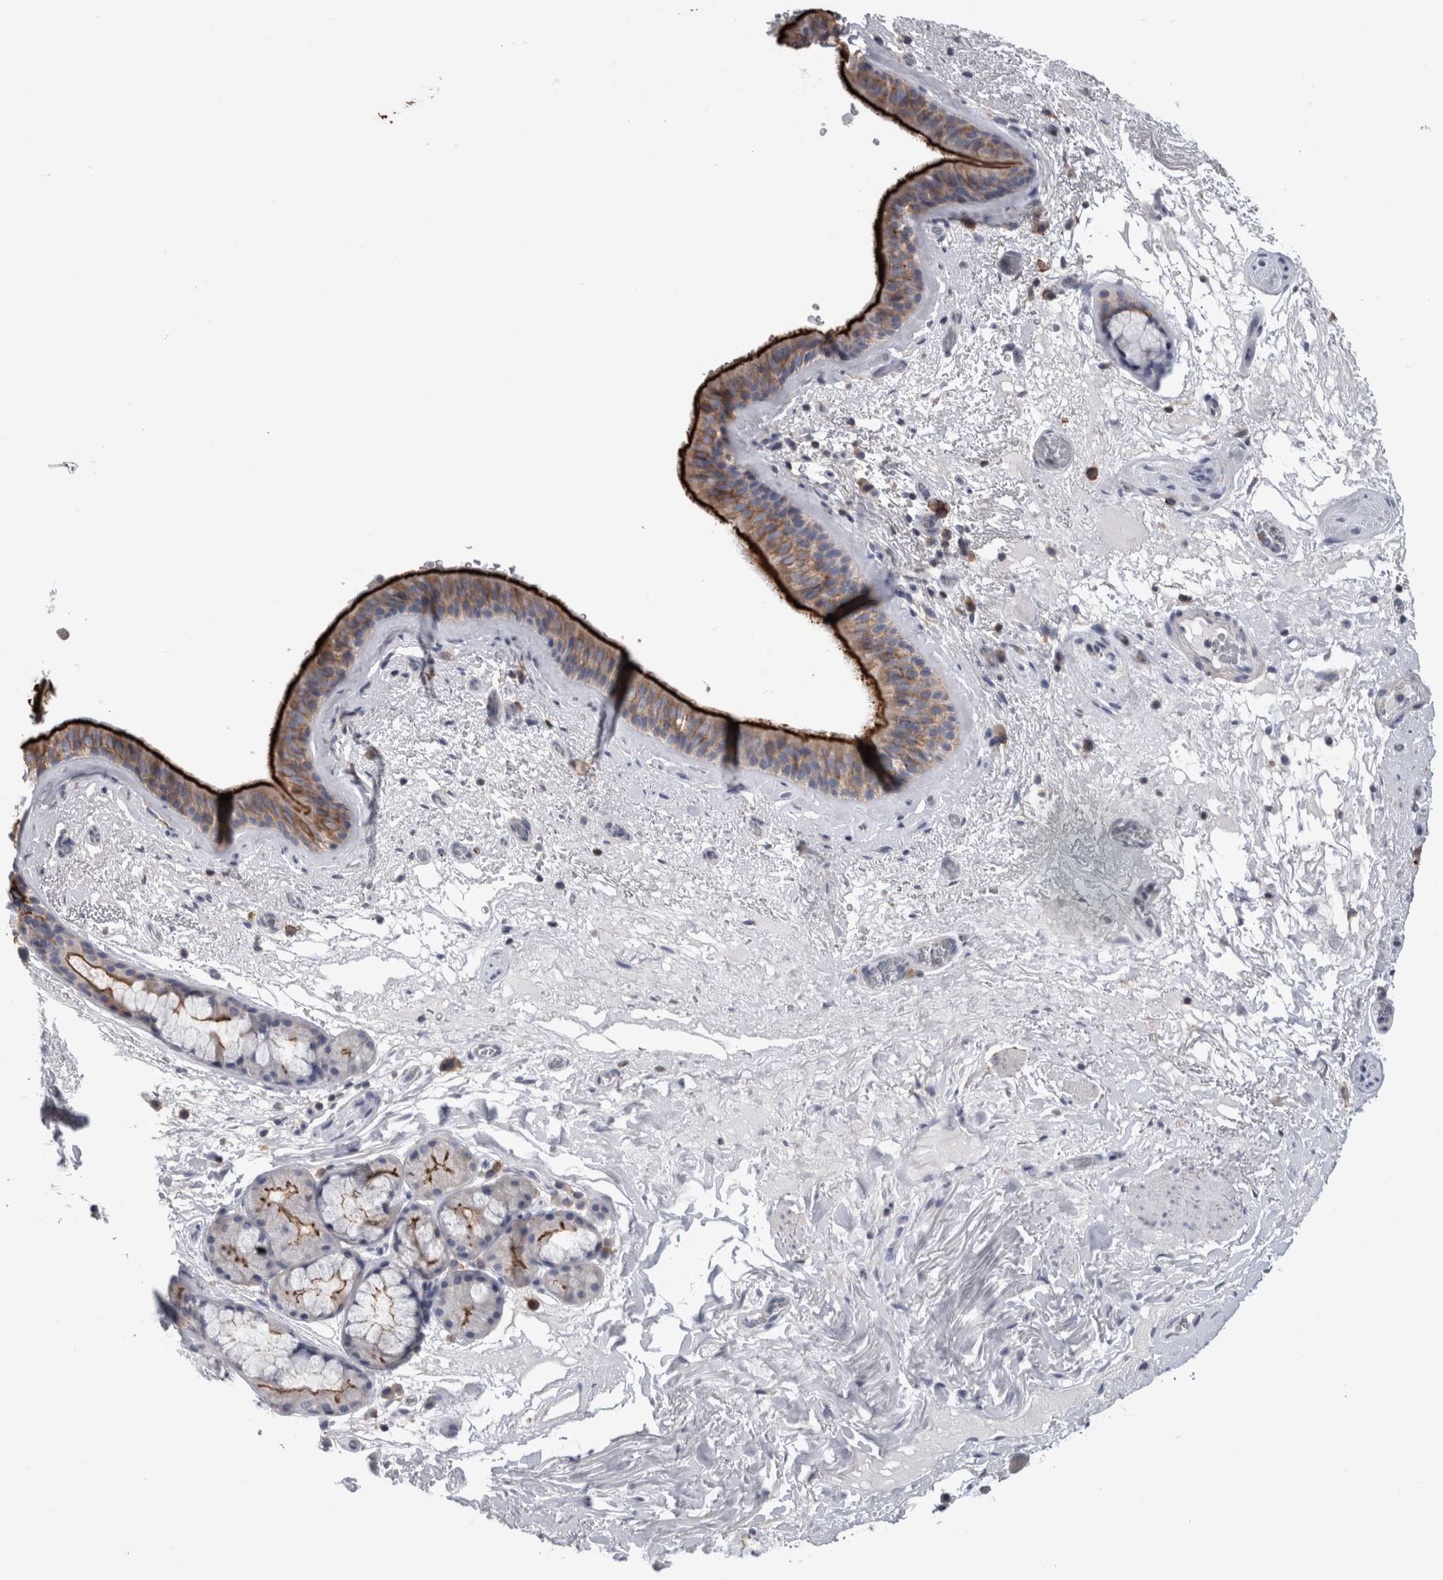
{"staining": {"intensity": "strong", "quantity": ">75%", "location": "cytoplasmic/membranous"}, "tissue": "bronchus", "cell_type": "Respiratory epithelial cells", "image_type": "normal", "snomed": [{"axis": "morphology", "description": "Normal tissue, NOS"}, {"axis": "topography", "description": "Cartilage tissue"}], "caption": "Immunohistochemistry (IHC) of normal human bronchus displays high levels of strong cytoplasmic/membranous staining in approximately >75% of respiratory epithelial cells. (DAB (3,3'-diaminobenzidine) IHC with brightfield microscopy, high magnification).", "gene": "DCTN6", "patient": {"sex": "female", "age": 63}}